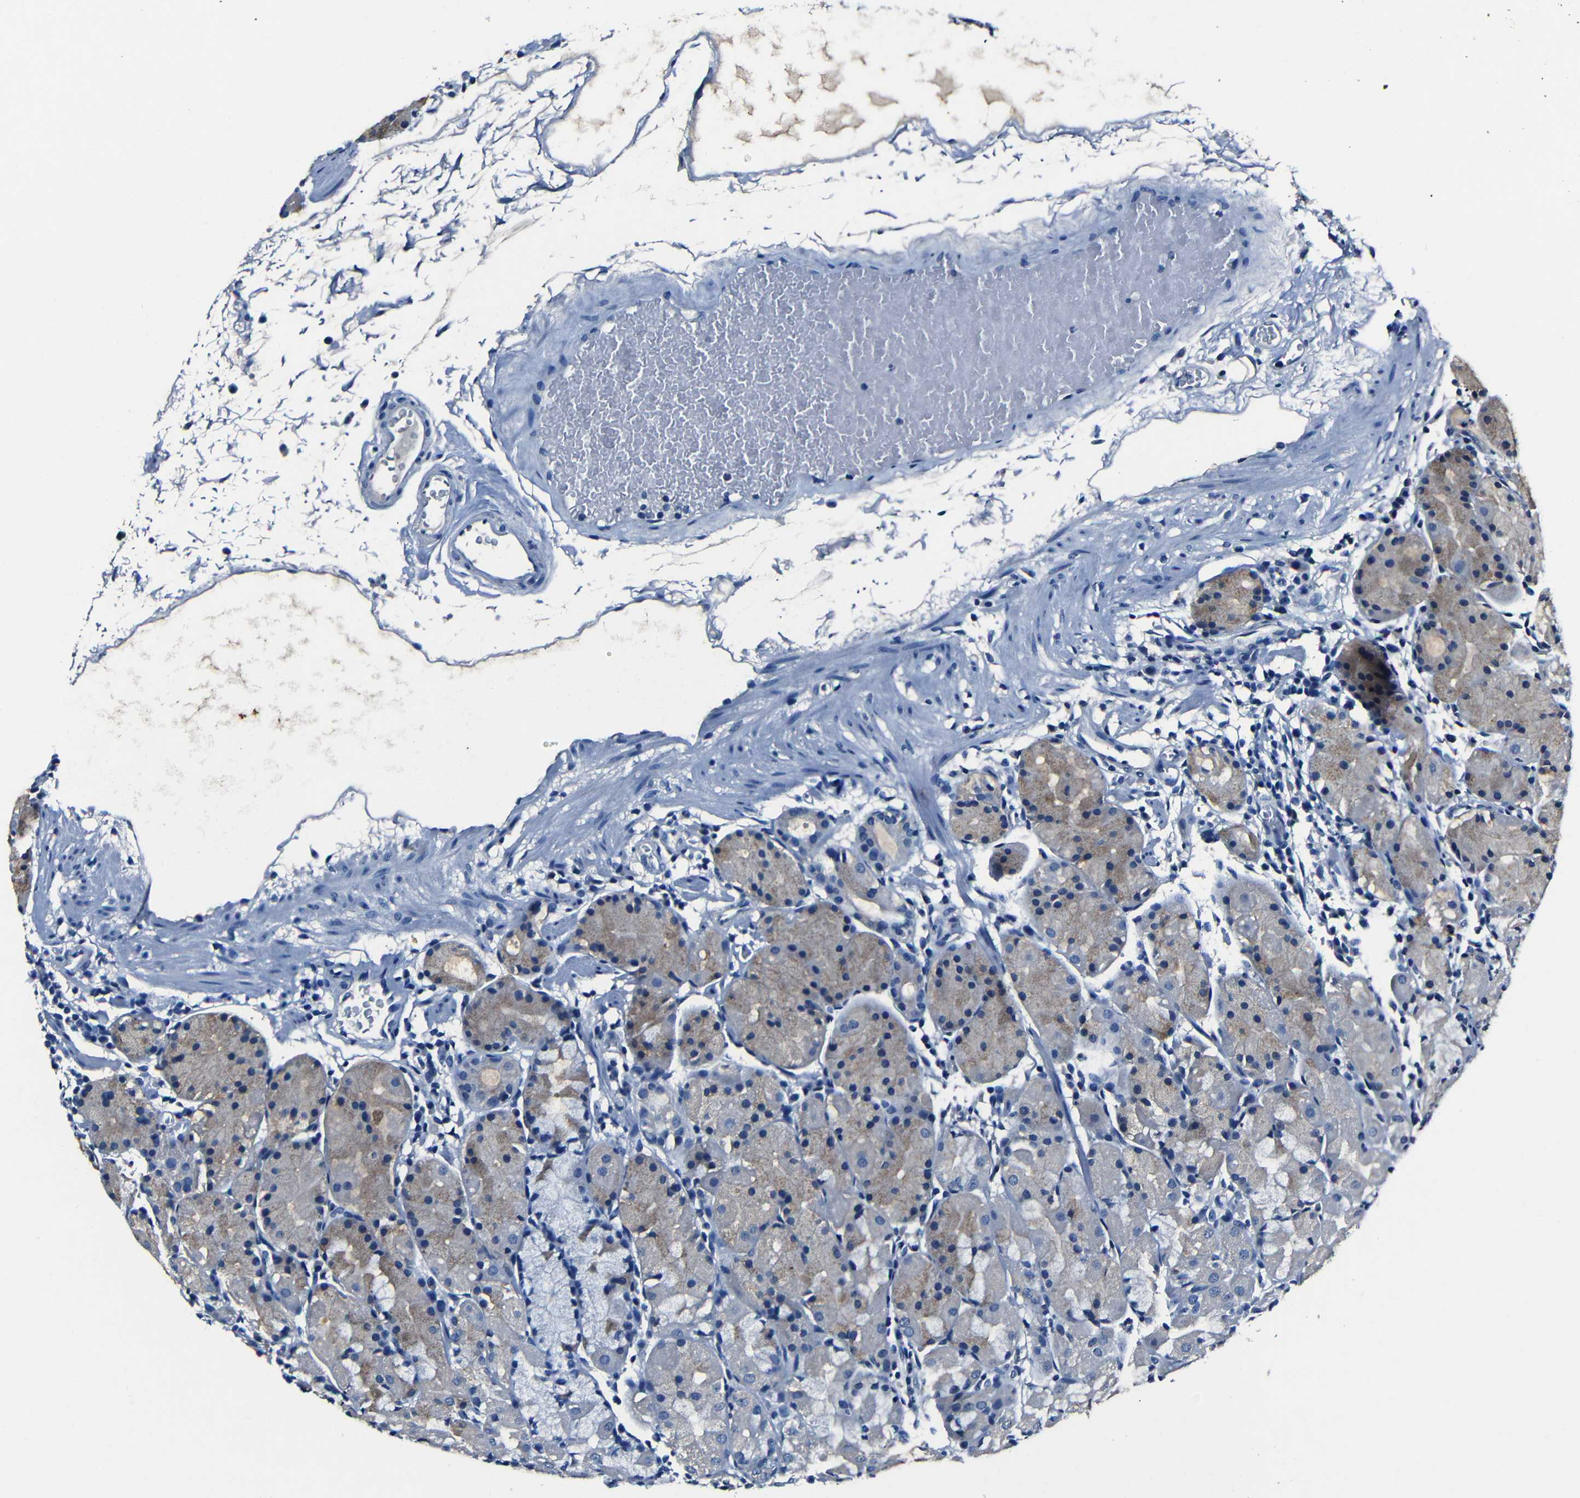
{"staining": {"intensity": "weak", "quantity": "25%-75%", "location": "cytoplasmic/membranous"}, "tissue": "stomach", "cell_type": "Glandular cells", "image_type": "normal", "snomed": [{"axis": "morphology", "description": "Normal tissue, NOS"}, {"axis": "topography", "description": "Stomach"}, {"axis": "topography", "description": "Stomach, lower"}], "caption": "Unremarkable stomach shows weak cytoplasmic/membranous expression in approximately 25%-75% of glandular cells, visualized by immunohistochemistry. The staining was performed using DAB (3,3'-diaminobenzidine) to visualize the protein expression in brown, while the nuclei were stained in blue with hematoxylin (Magnification: 20x).", "gene": "NCMAP", "patient": {"sex": "female", "age": 75}}